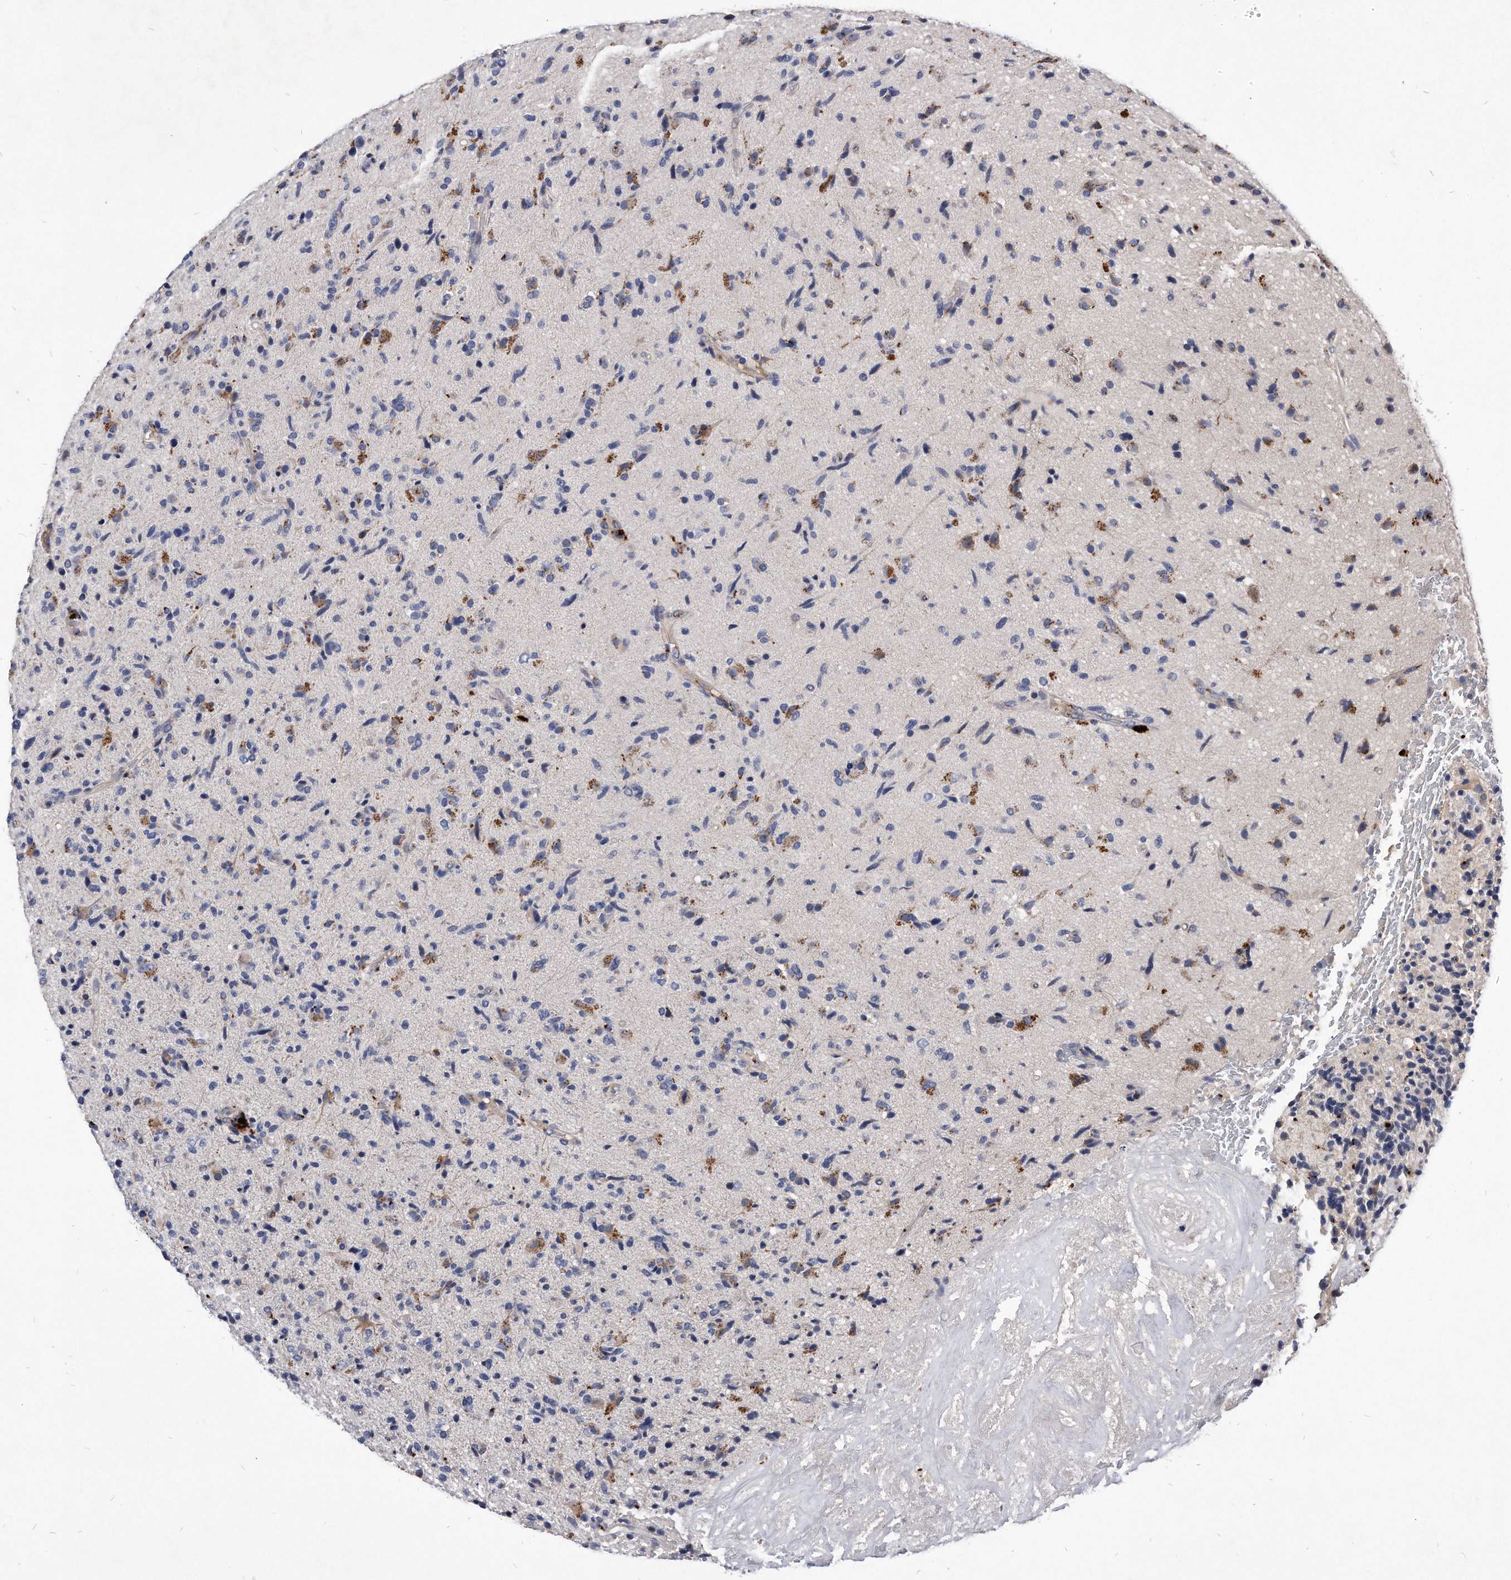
{"staining": {"intensity": "negative", "quantity": "none", "location": "none"}, "tissue": "glioma", "cell_type": "Tumor cells", "image_type": "cancer", "snomed": [{"axis": "morphology", "description": "Glioma, malignant, High grade"}, {"axis": "topography", "description": "Brain"}], "caption": "Histopathology image shows no significant protein positivity in tumor cells of glioma.", "gene": "MGAT4A", "patient": {"sex": "male", "age": 72}}